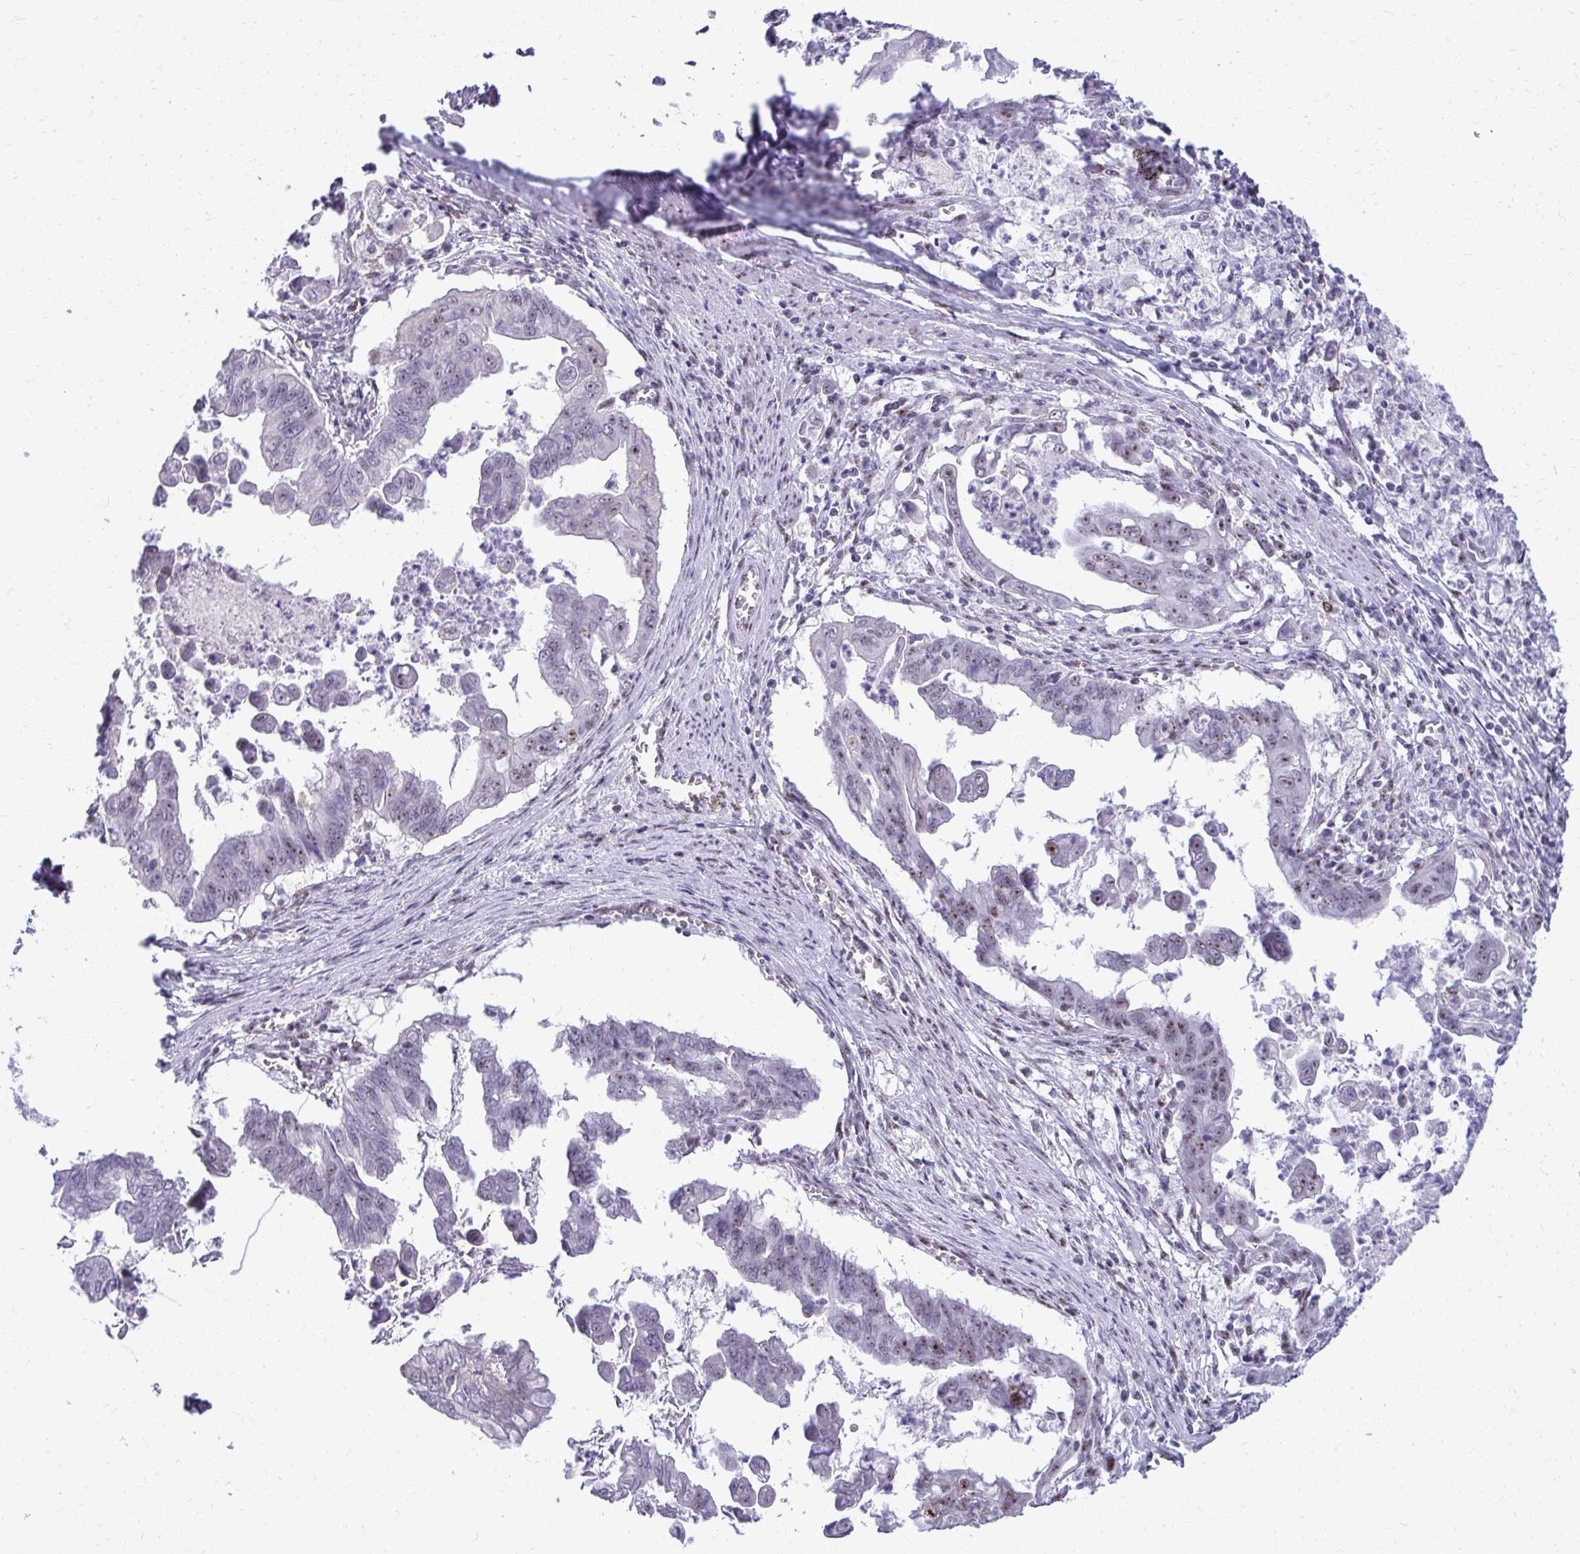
{"staining": {"intensity": "moderate", "quantity": "<25%", "location": "nuclear"}, "tissue": "stomach cancer", "cell_type": "Tumor cells", "image_type": "cancer", "snomed": [{"axis": "morphology", "description": "Adenocarcinoma, NOS"}, {"axis": "topography", "description": "Stomach, upper"}], "caption": "Stomach cancer (adenocarcinoma) stained with a protein marker reveals moderate staining in tumor cells.", "gene": "PELP1", "patient": {"sex": "male", "age": 80}}